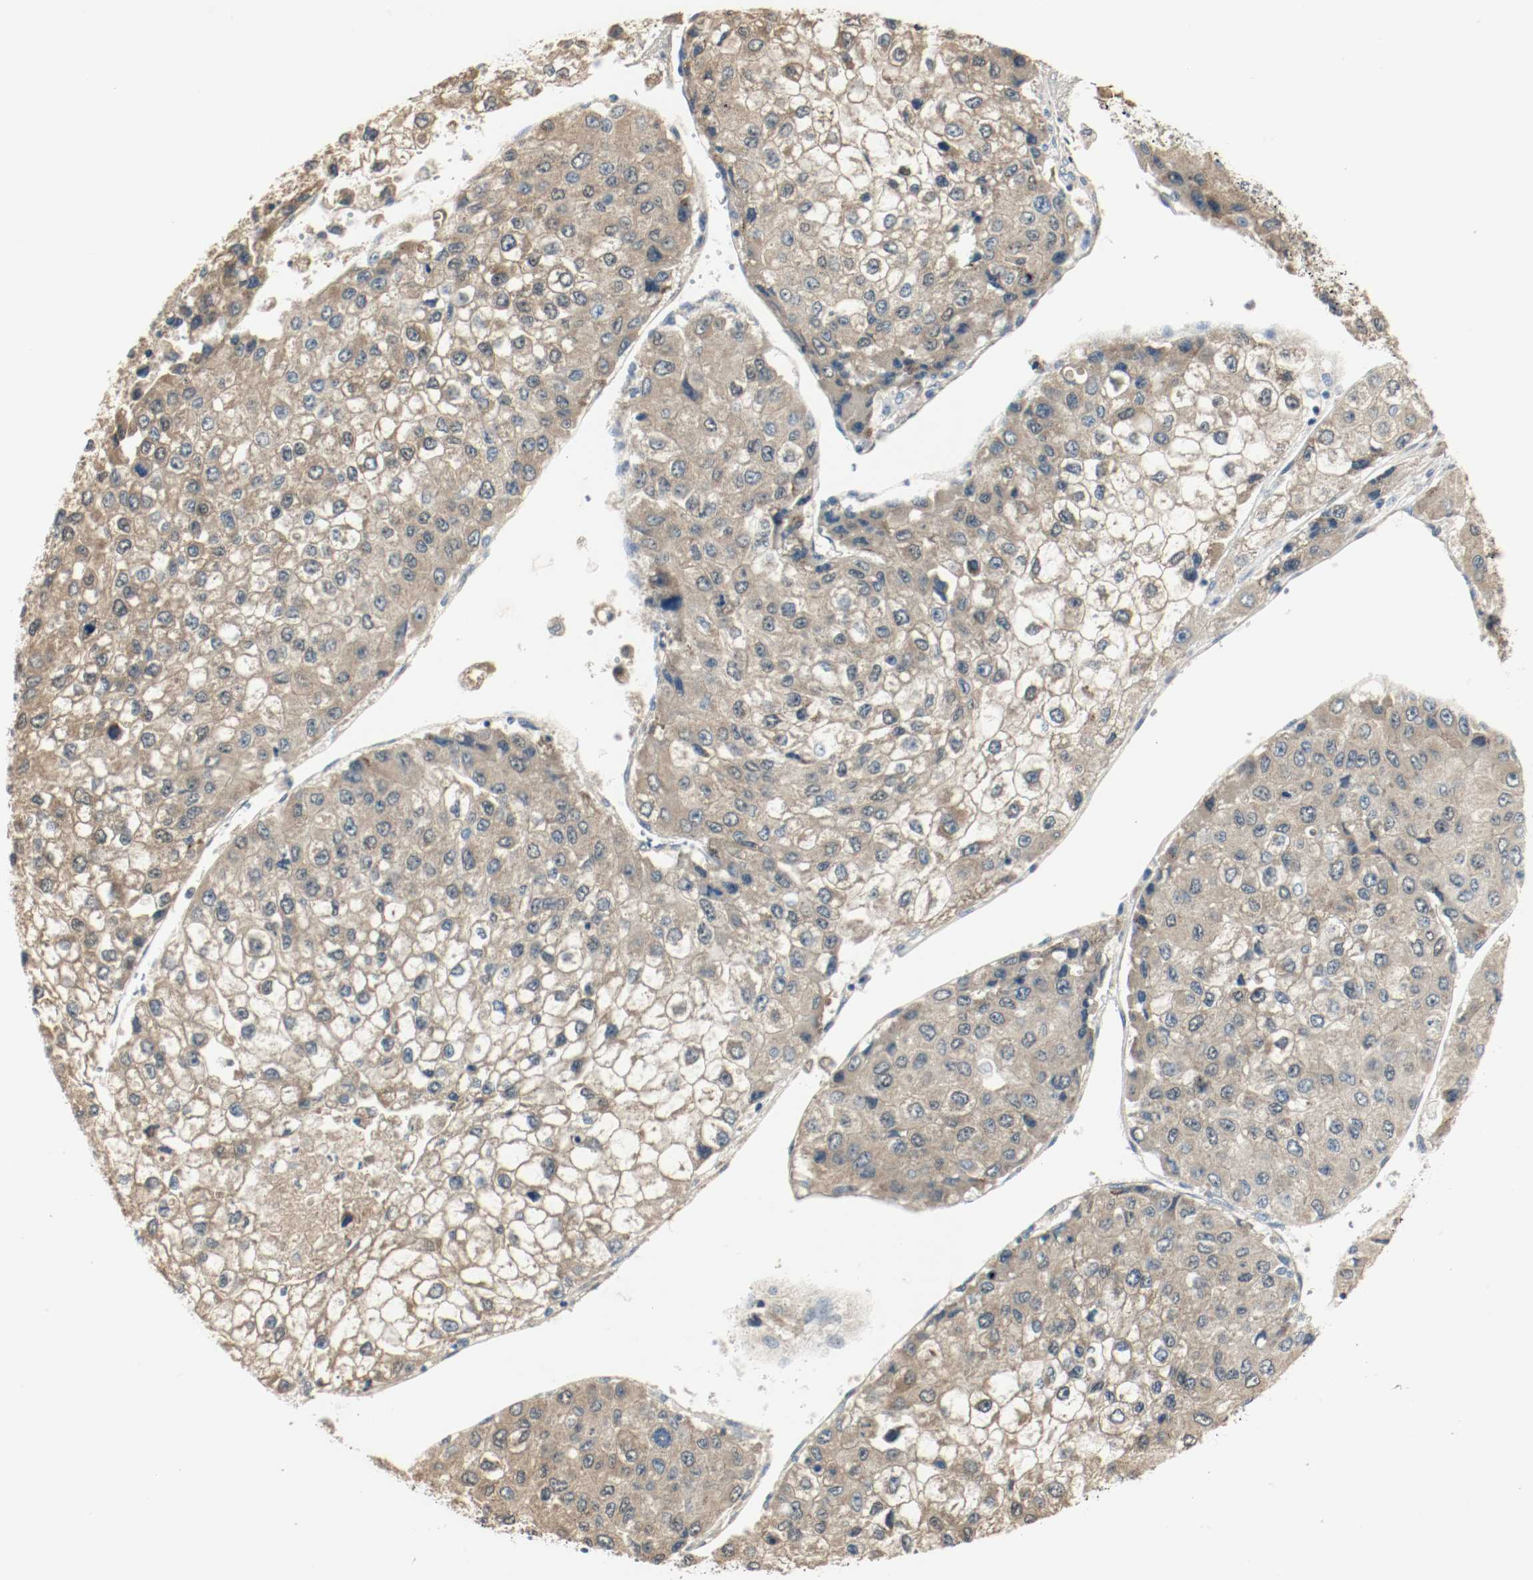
{"staining": {"intensity": "weak", "quantity": ">75%", "location": "cytoplasmic/membranous"}, "tissue": "liver cancer", "cell_type": "Tumor cells", "image_type": "cancer", "snomed": [{"axis": "morphology", "description": "Carcinoma, Hepatocellular, NOS"}, {"axis": "topography", "description": "Liver"}], "caption": "Immunohistochemistry of human liver hepatocellular carcinoma shows low levels of weak cytoplasmic/membranous positivity in about >75% of tumor cells. The staining was performed using DAB (3,3'-diaminobenzidine), with brown indicating positive protein expression. Nuclei are stained blue with hematoxylin.", "gene": "MELTF", "patient": {"sex": "female", "age": 66}}